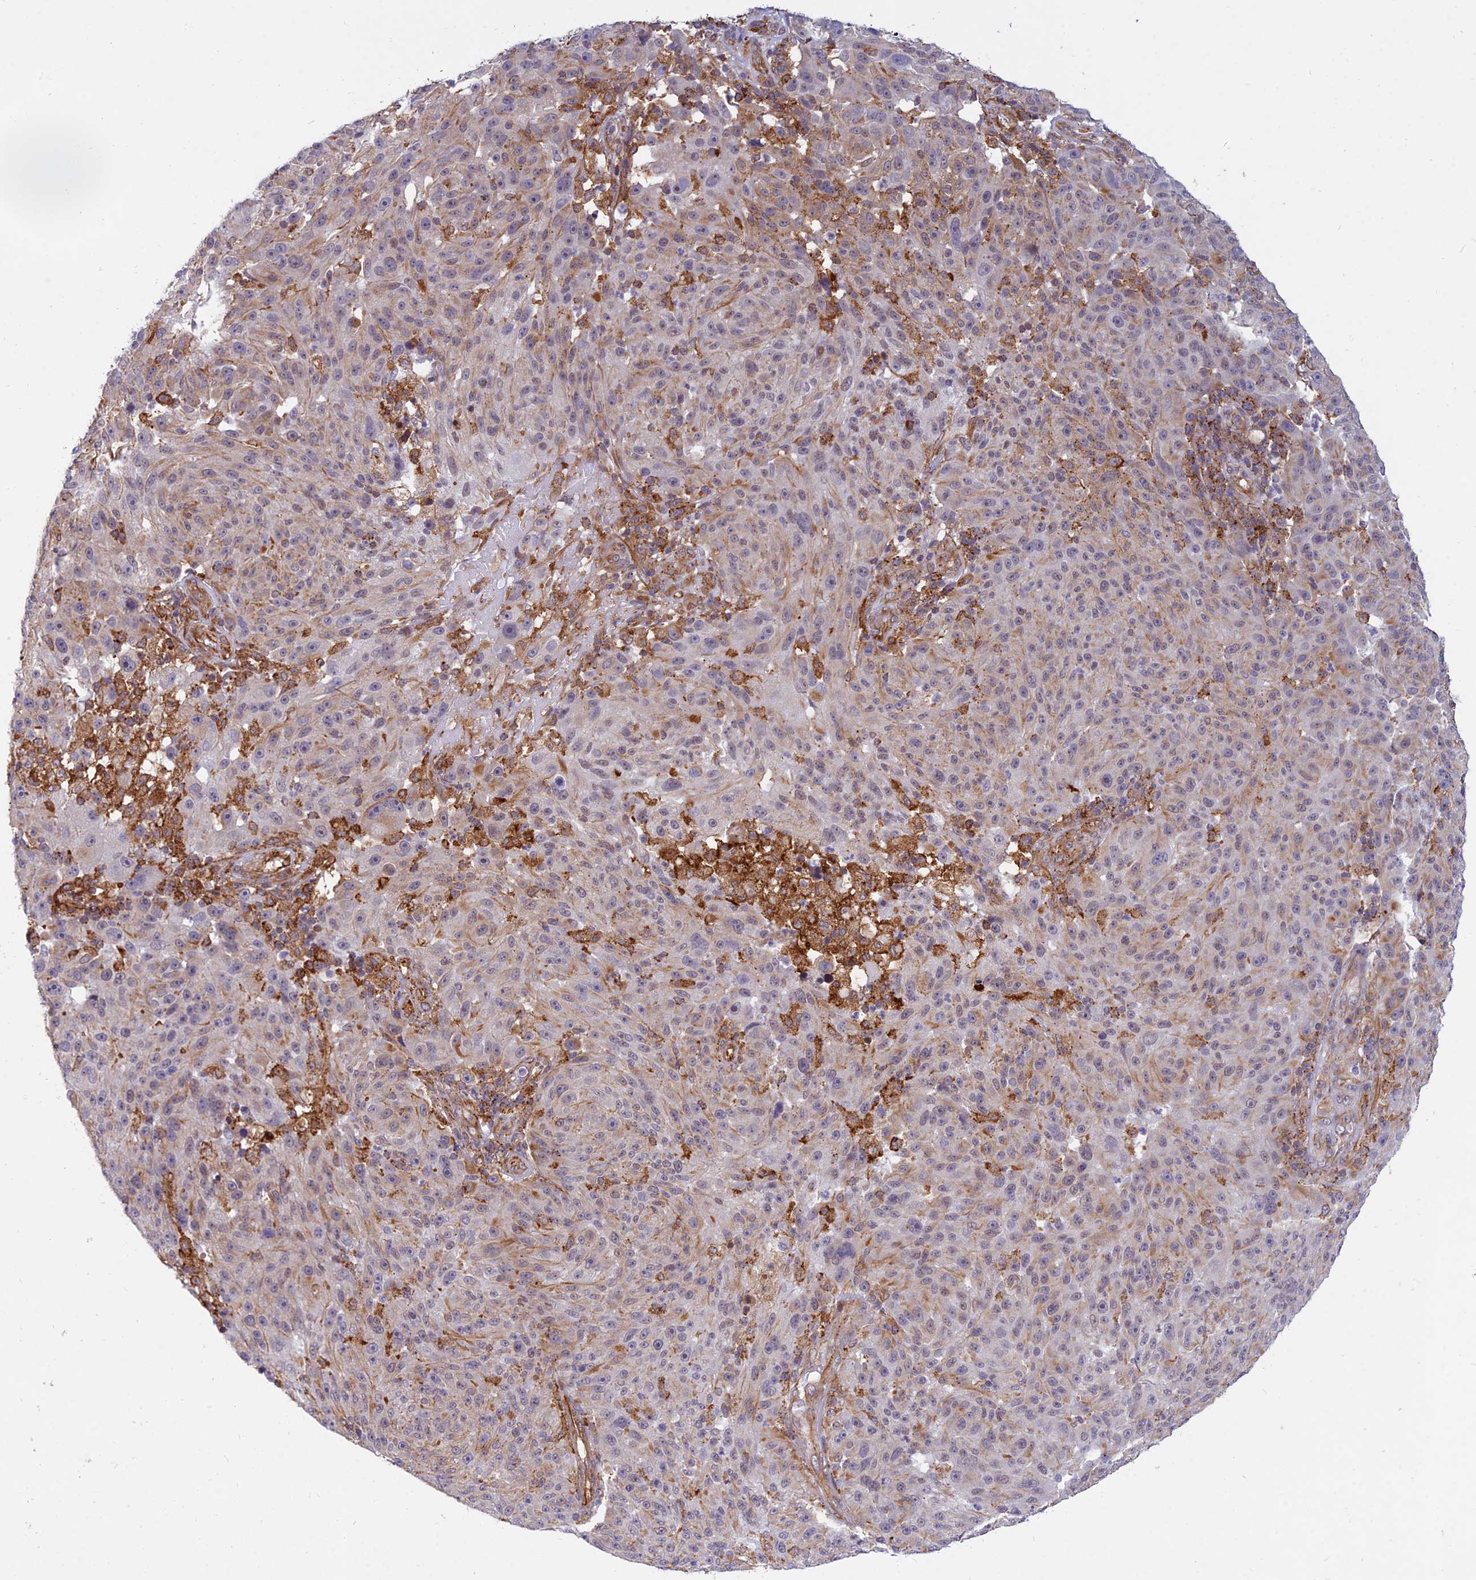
{"staining": {"intensity": "weak", "quantity": "25%-75%", "location": "cytoplasmic/membranous"}, "tissue": "melanoma", "cell_type": "Tumor cells", "image_type": "cancer", "snomed": [{"axis": "morphology", "description": "Malignant melanoma, NOS"}, {"axis": "topography", "description": "Skin"}], "caption": "Human malignant melanoma stained with a protein marker reveals weak staining in tumor cells.", "gene": "SAPCD2", "patient": {"sex": "male", "age": 53}}